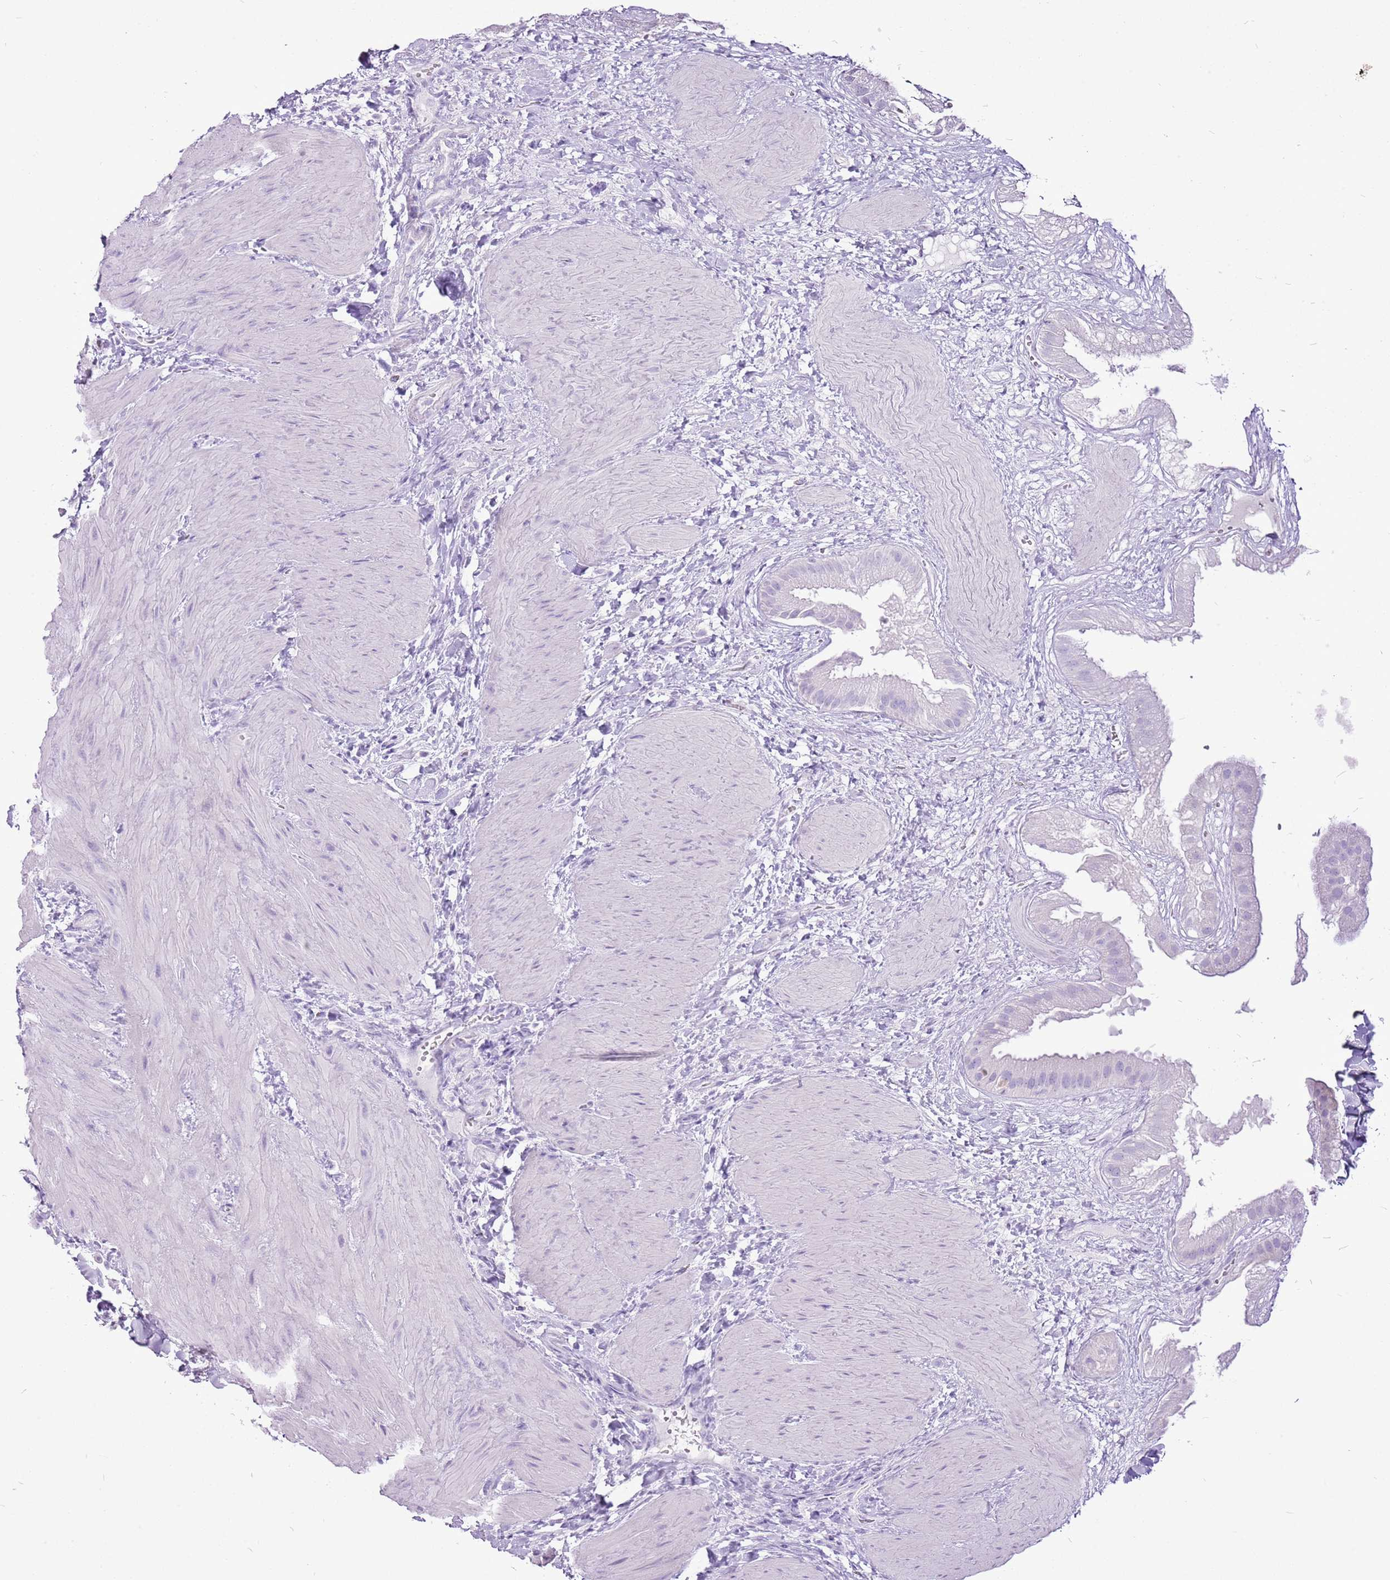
{"staining": {"intensity": "negative", "quantity": "none", "location": "none"}, "tissue": "gallbladder", "cell_type": "Glandular cells", "image_type": "normal", "snomed": [{"axis": "morphology", "description": "Normal tissue, NOS"}, {"axis": "topography", "description": "Gallbladder"}], "caption": "Immunohistochemistry (IHC) image of normal gallbladder: human gallbladder stained with DAB displays no significant protein positivity in glandular cells.", "gene": "CNFN", "patient": {"sex": "male", "age": 55}}